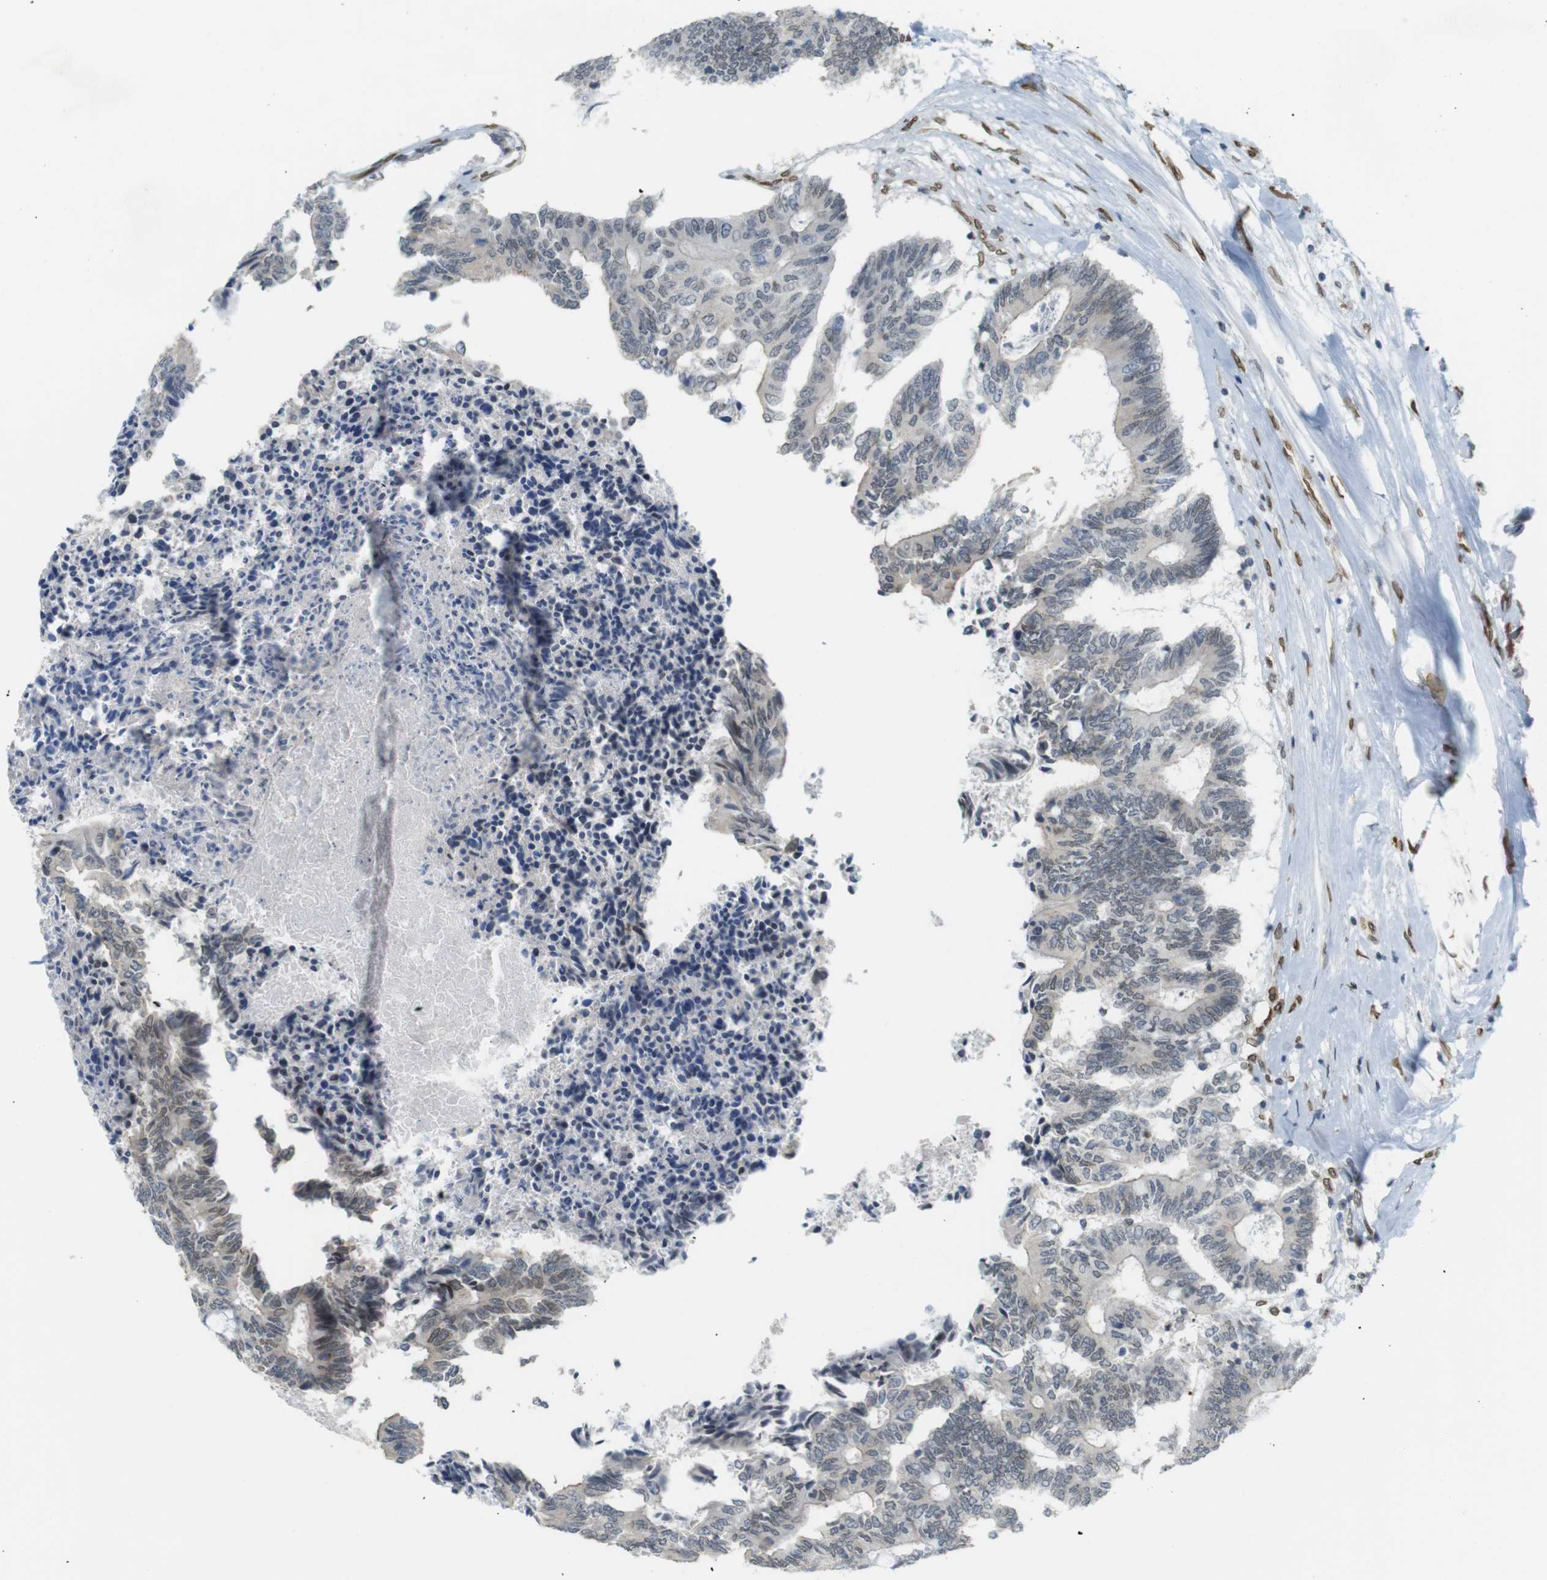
{"staining": {"intensity": "weak", "quantity": "25%-75%", "location": "nuclear"}, "tissue": "colorectal cancer", "cell_type": "Tumor cells", "image_type": "cancer", "snomed": [{"axis": "morphology", "description": "Adenocarcinoma, NOS"}, {"axis": "topography", "description": "Rectum"}], "caption": "Immunohistochemistry (IHC) of human colorectal adenocarcinoma reveals low levels of weak nuclear staining in approximately 25%-75% of tumor cells. The staining was performed using DAB (3,3'-diaminobenzidine) to visualize the protein expression in brown, while the nuclei were stained in blue with hematoxylin (Magnification: 20x).", "gene": "ARL6IP6", "patient": {"sex": "male", "age": 63}}